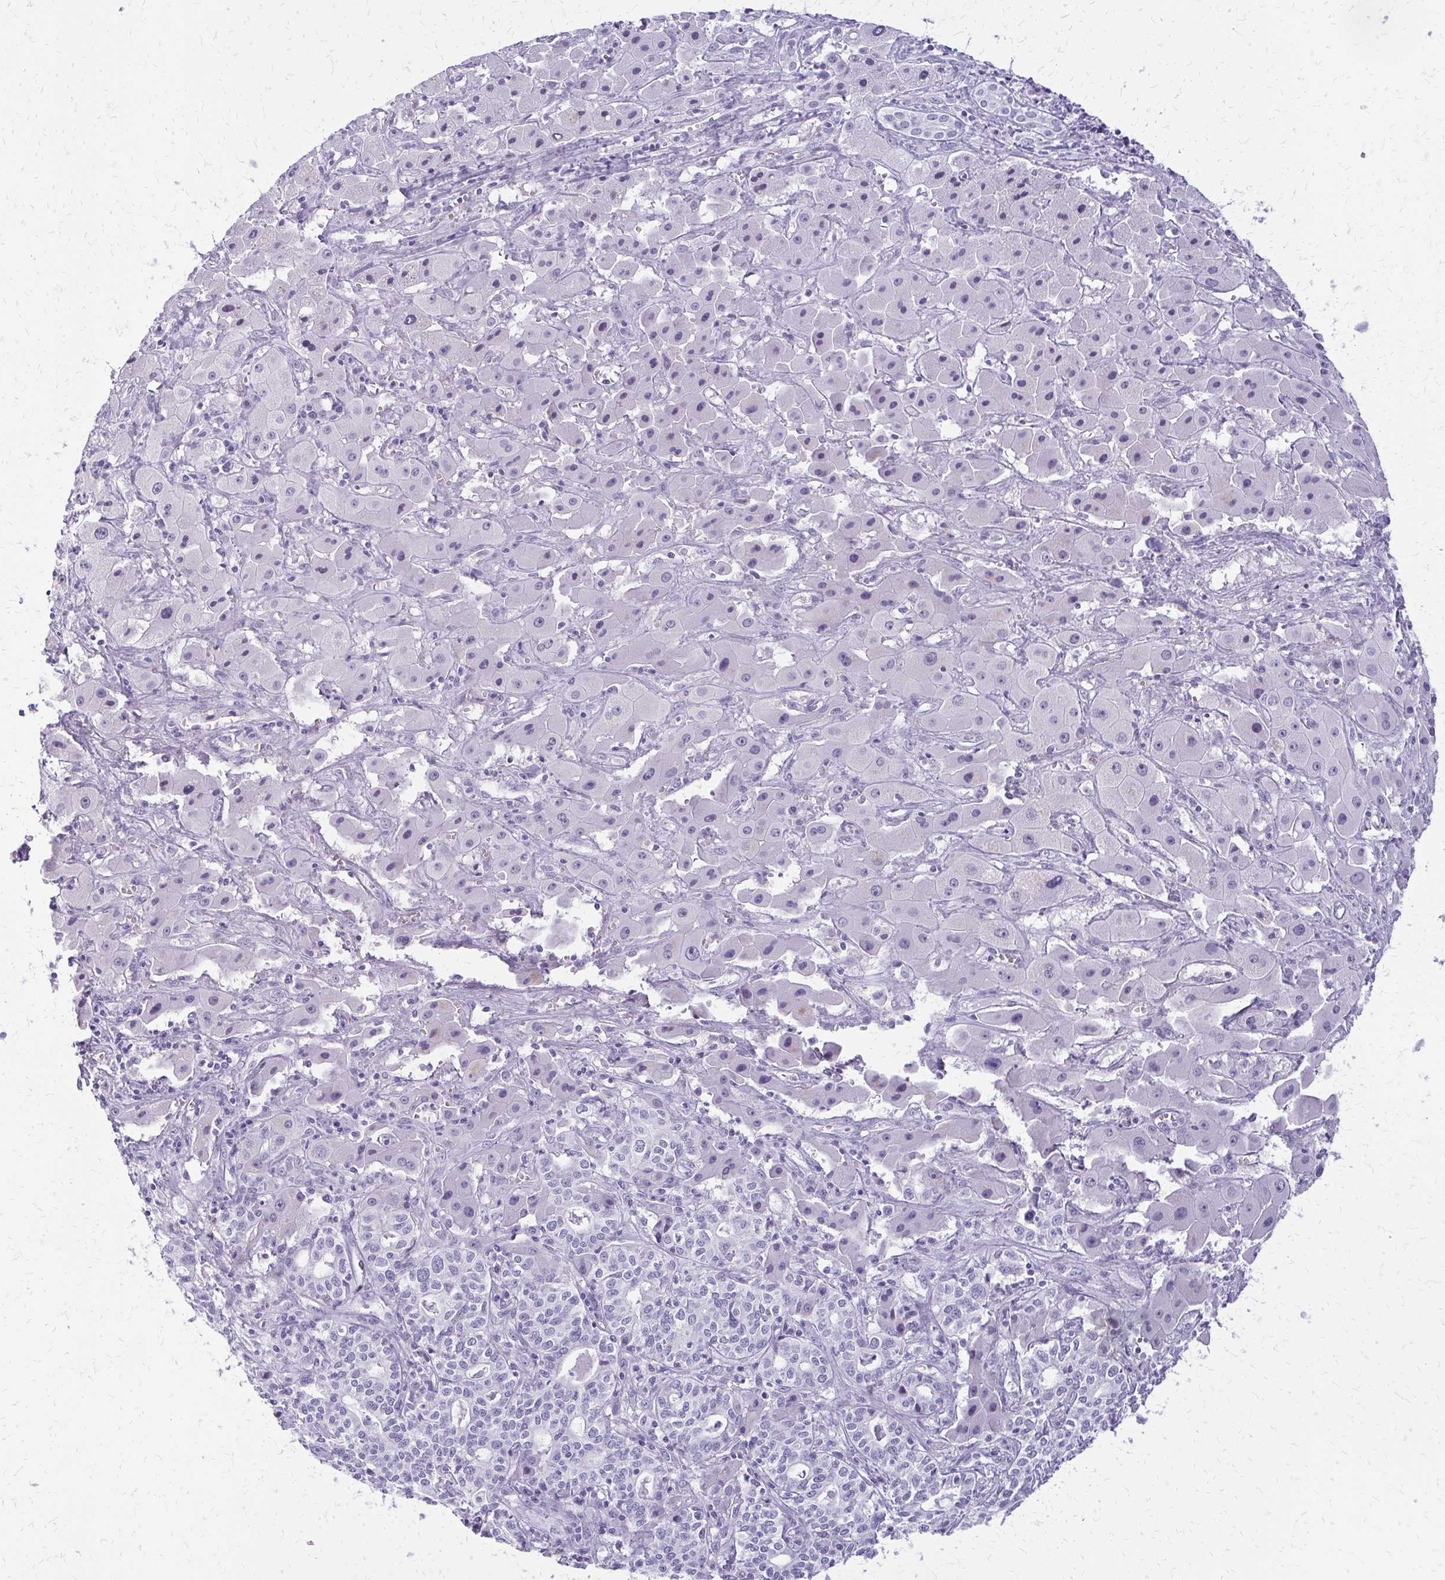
{"staining": {"intensity": "negative", "quantity": "none", "location": "none"}, "tissue": "liver cancer", "cell_type": "Tumor cells", "image_type": "cancer", "snomed": [{"axis": "morphology", "description": "Cholangiocarcinoma"}, {"axis": "topography", "description": "Liver"}], "caption": "Human cholangiocarcinoma (liver) stained for a protein using IHC exhibits no positivity in tumor cells.", "gene": "FAM162B", "patient": {"sex": "female", "age": 61}}